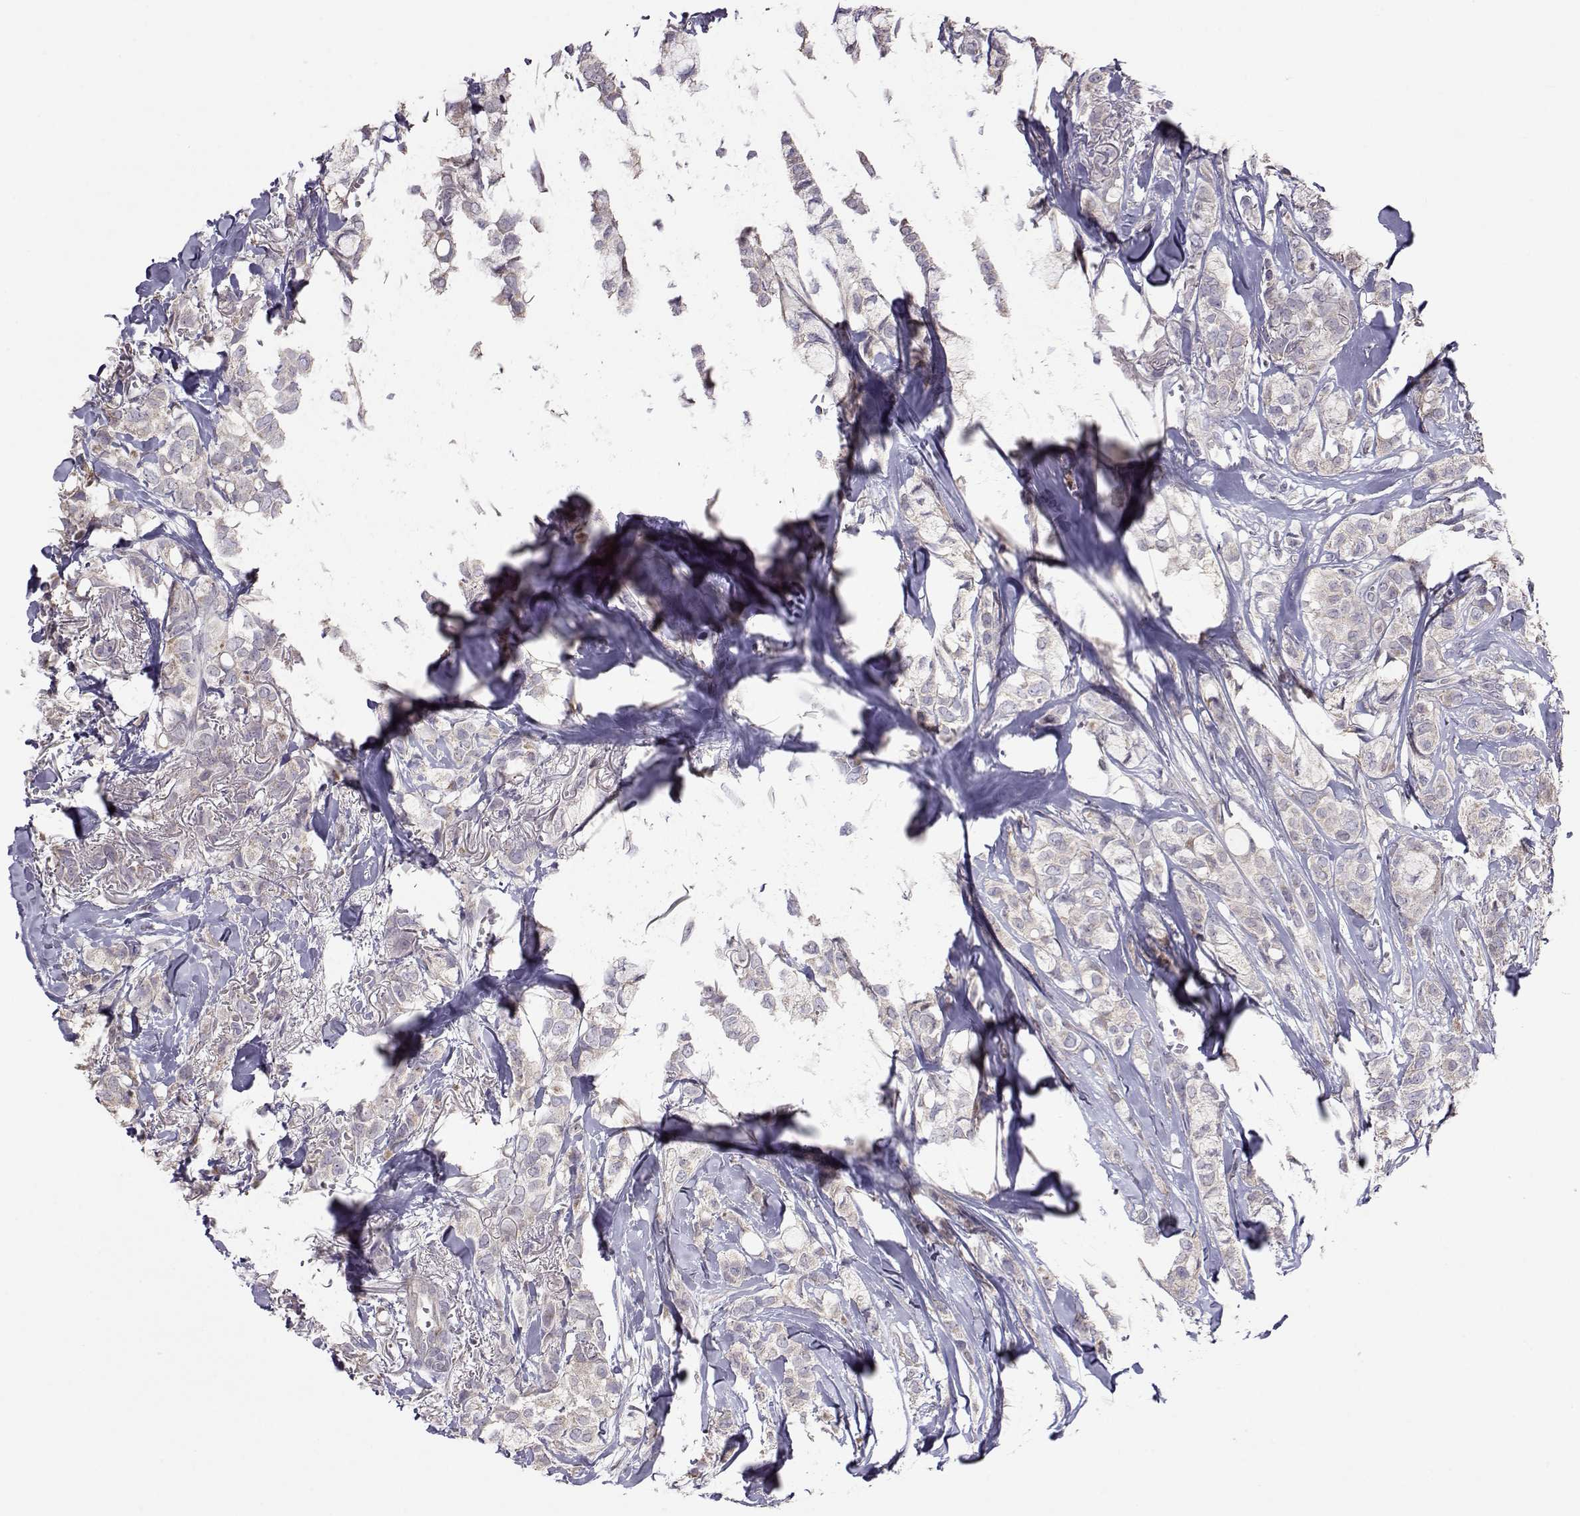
{"staining": {"intensity": "negative", "quantity": "none", "location": "none"}, "tissue": "breast cancer", "cell_type": "Tumor cells", "image_type": "cancer", "snomed": [{"axis": "morphology", "description": "Duct carcinoma"}, {"axis": "topography", "description": "Breast"}], "caption": "There is no significant staining in tumor cells of infiltrating ductal carcinoma (breast). (IHC, brightfield microscopy, high magnification).", "gene": "NCAM2", "patient": {"sex": "female", "age": 85}}